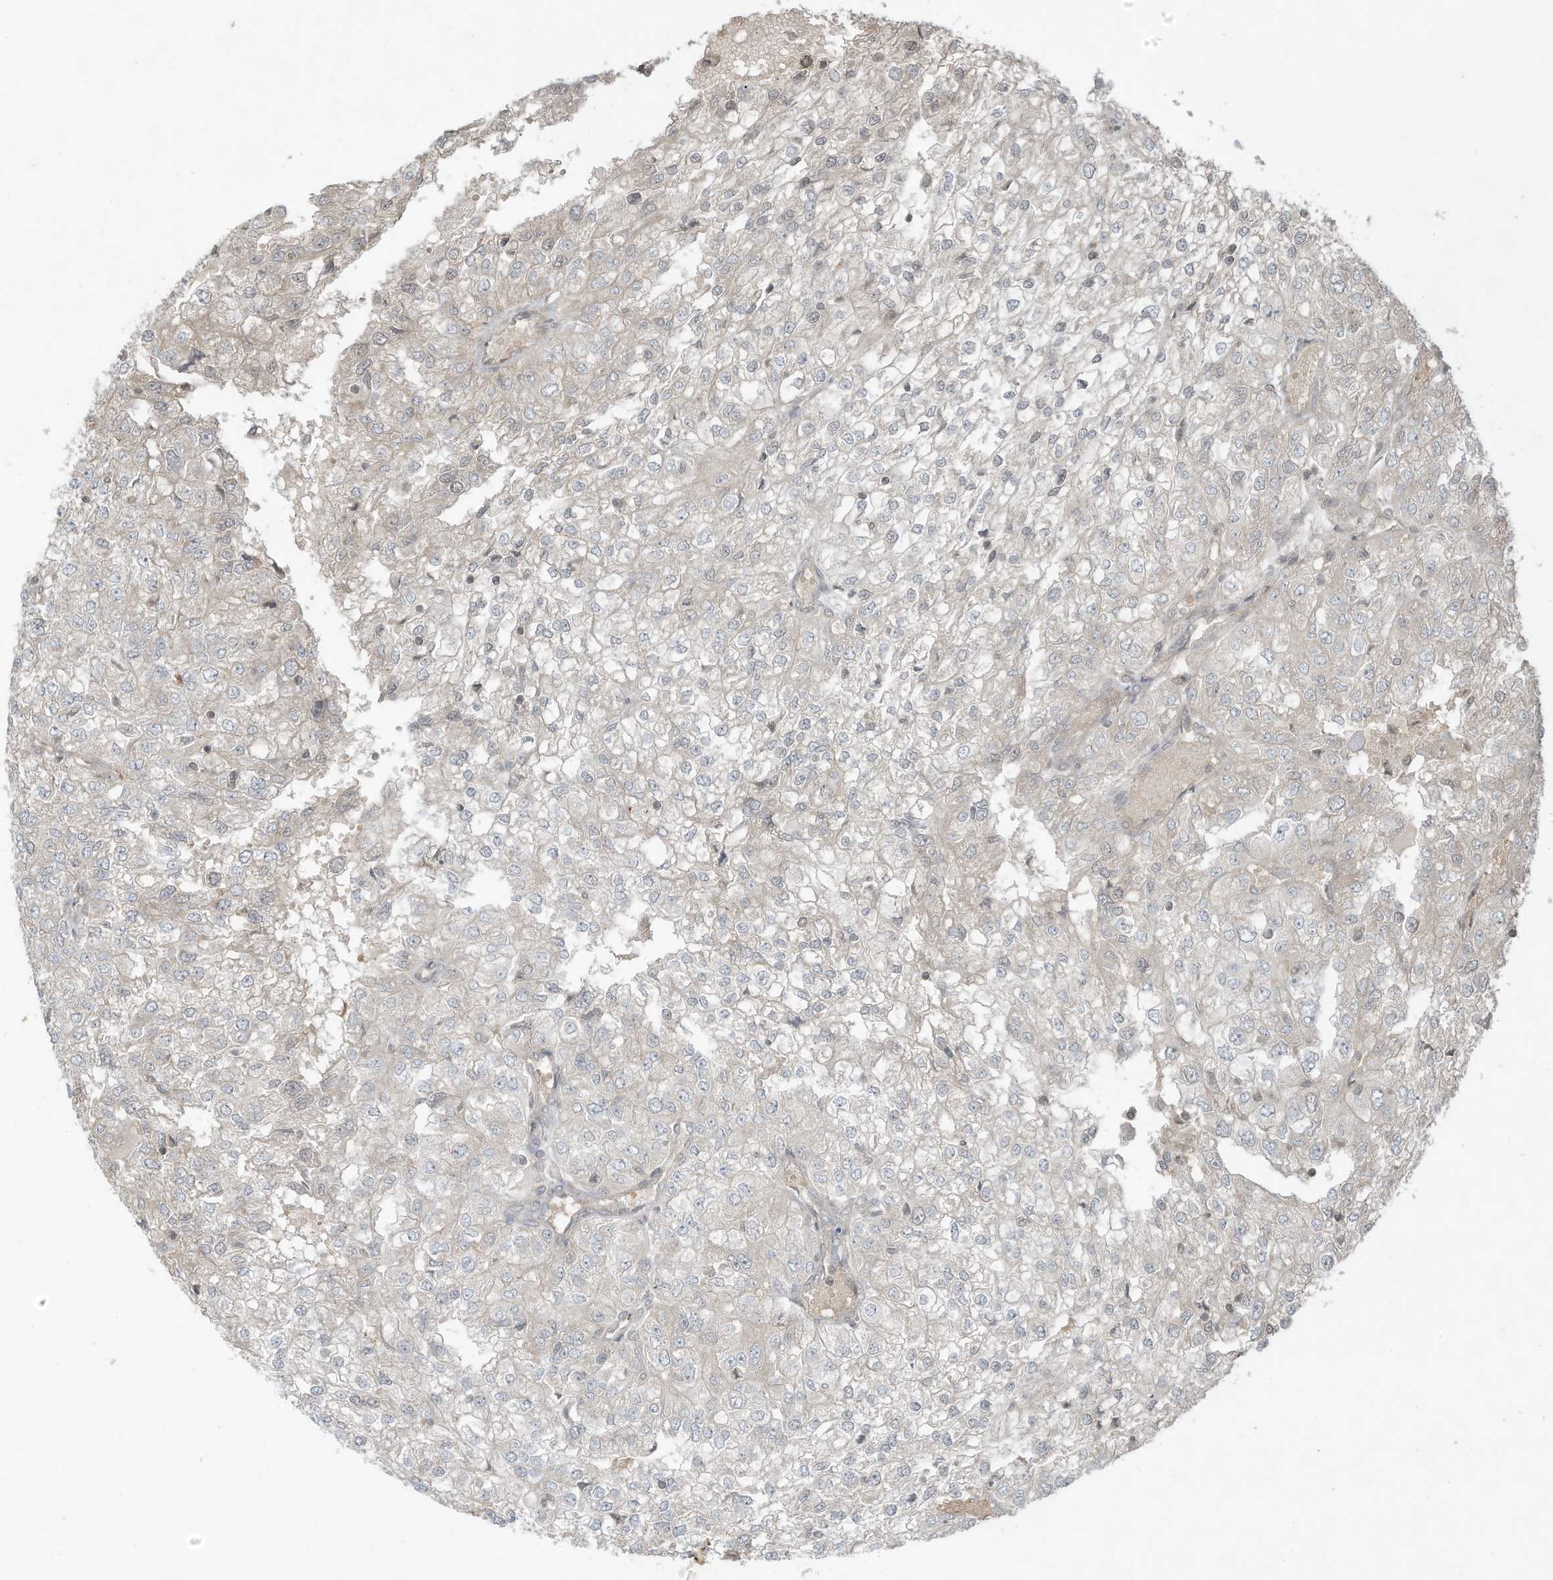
{"staining": {"intensity": "negative", "quantity": "none", "location": "none"}, "tissue": "renal cancer", "cell_type": "Tumor cells", "image_type": "cancer", "snomed": [{"axis": "morphology", "description": "Adenocarcinoma, NOS"}, {"axis": "topography", "description": "Kidney"}], "caption": "Renal cancer (adenocarcinoma) was stained to show a protein in brown. There is no significant positivity in tumor cells. The staining was performed using DAB to visualize the protein expression in brown, while the nuclei were stained in blue with hematoxylin (Magnification: 20x).", "gene": "MATN2", "patient": {"sex": "female", "age": 54}}